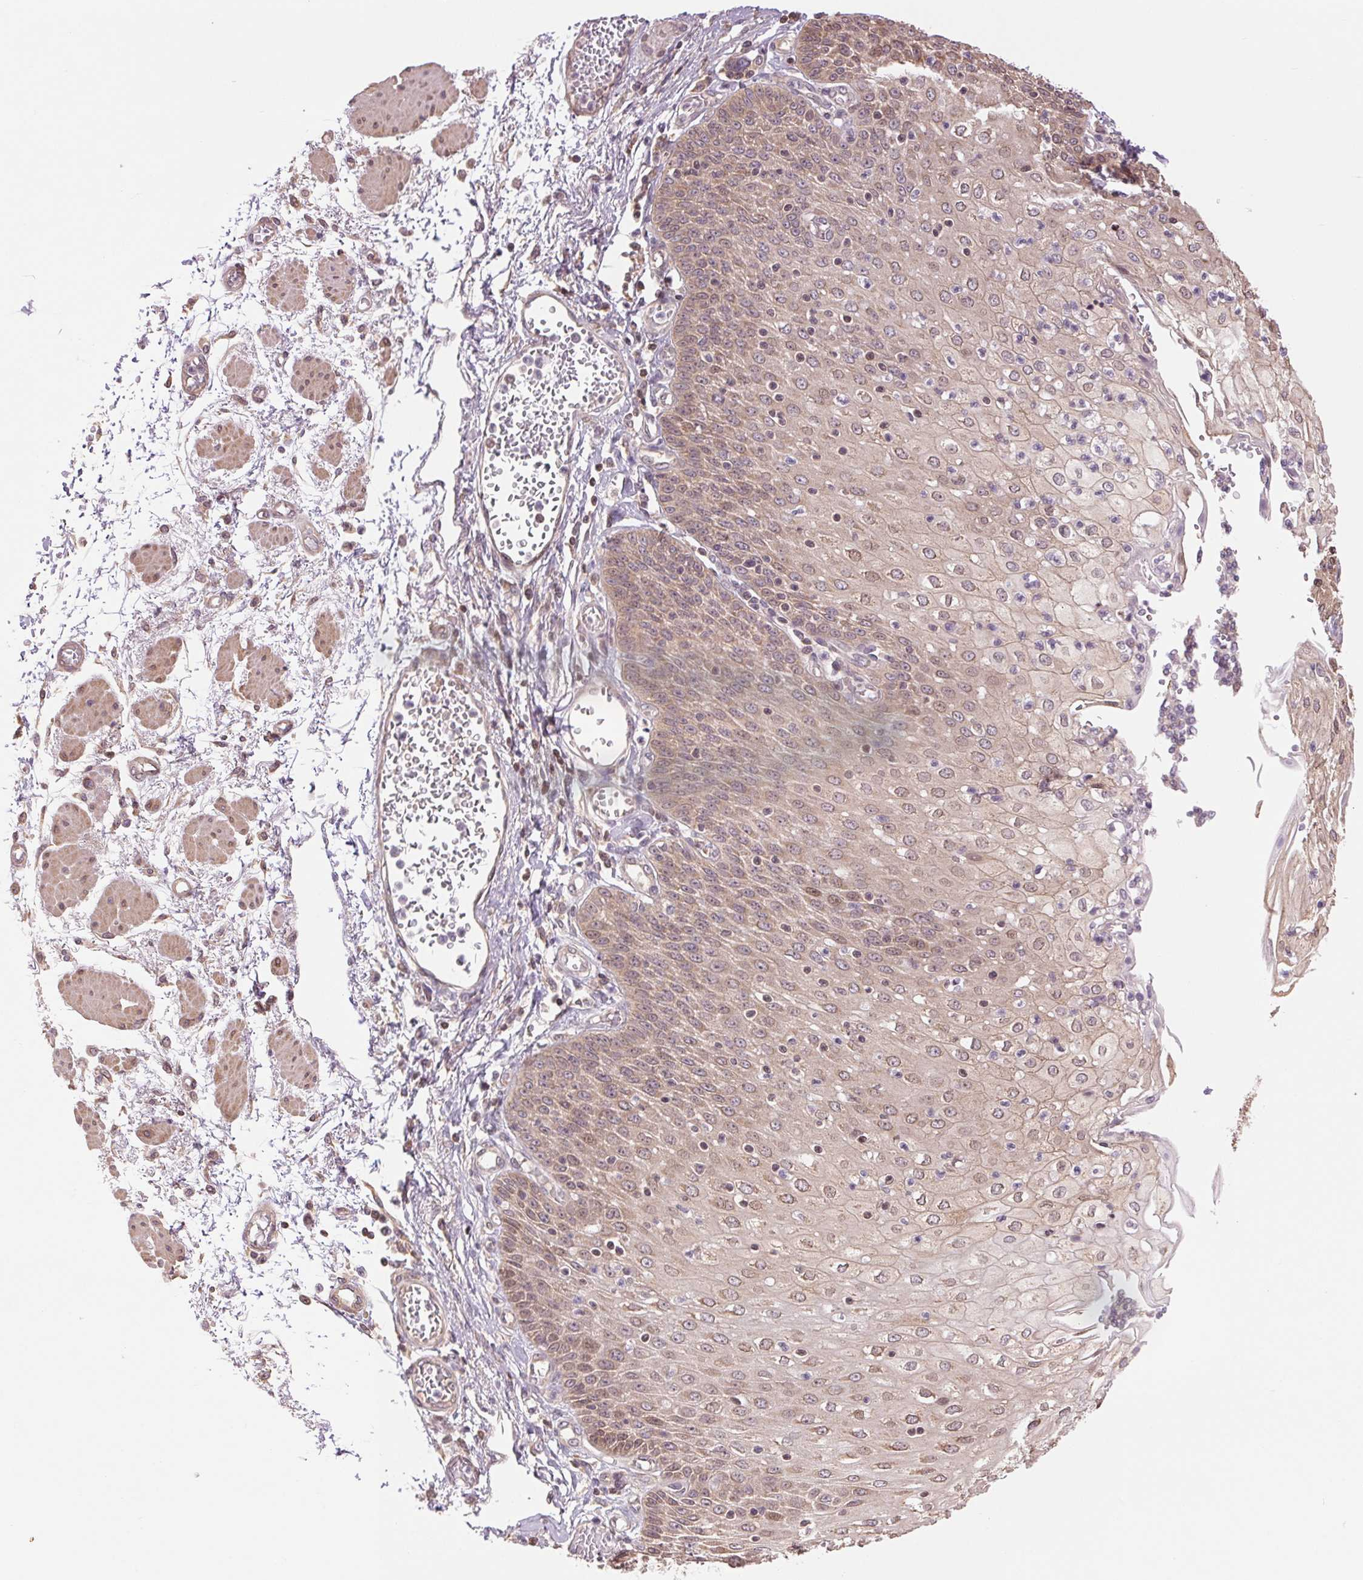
{"staining": {"intensity": "moderate", "quantity": "25%-75%", "location": "cytoplasmic/membranous,nuclear"}, "tissue": "esophagus", "cell_type": "Squamous epithelial cells", "image_type": "normal", "snomed": [{"axis": "morphology", "description": "Normal tissue, NOS"}, {"axis": "morphology", "description": "Adenocarcinoma, NOS"}, {"axis": "topography", "description": "Esophagus"}], "caption": "Immunohistochemistry micrograph of benign esophagus: esophagus stained using IHC demonstrates medium levels of moderate protein expression localized specifically in the cytoplasmic/membranous,nuclear of squamous epithelial cells, appearing as a cytoplasmic/membranous,nuclear brown color.", "gene": "BTF3L4", "patient": {"sex": "male", "age": 81}}